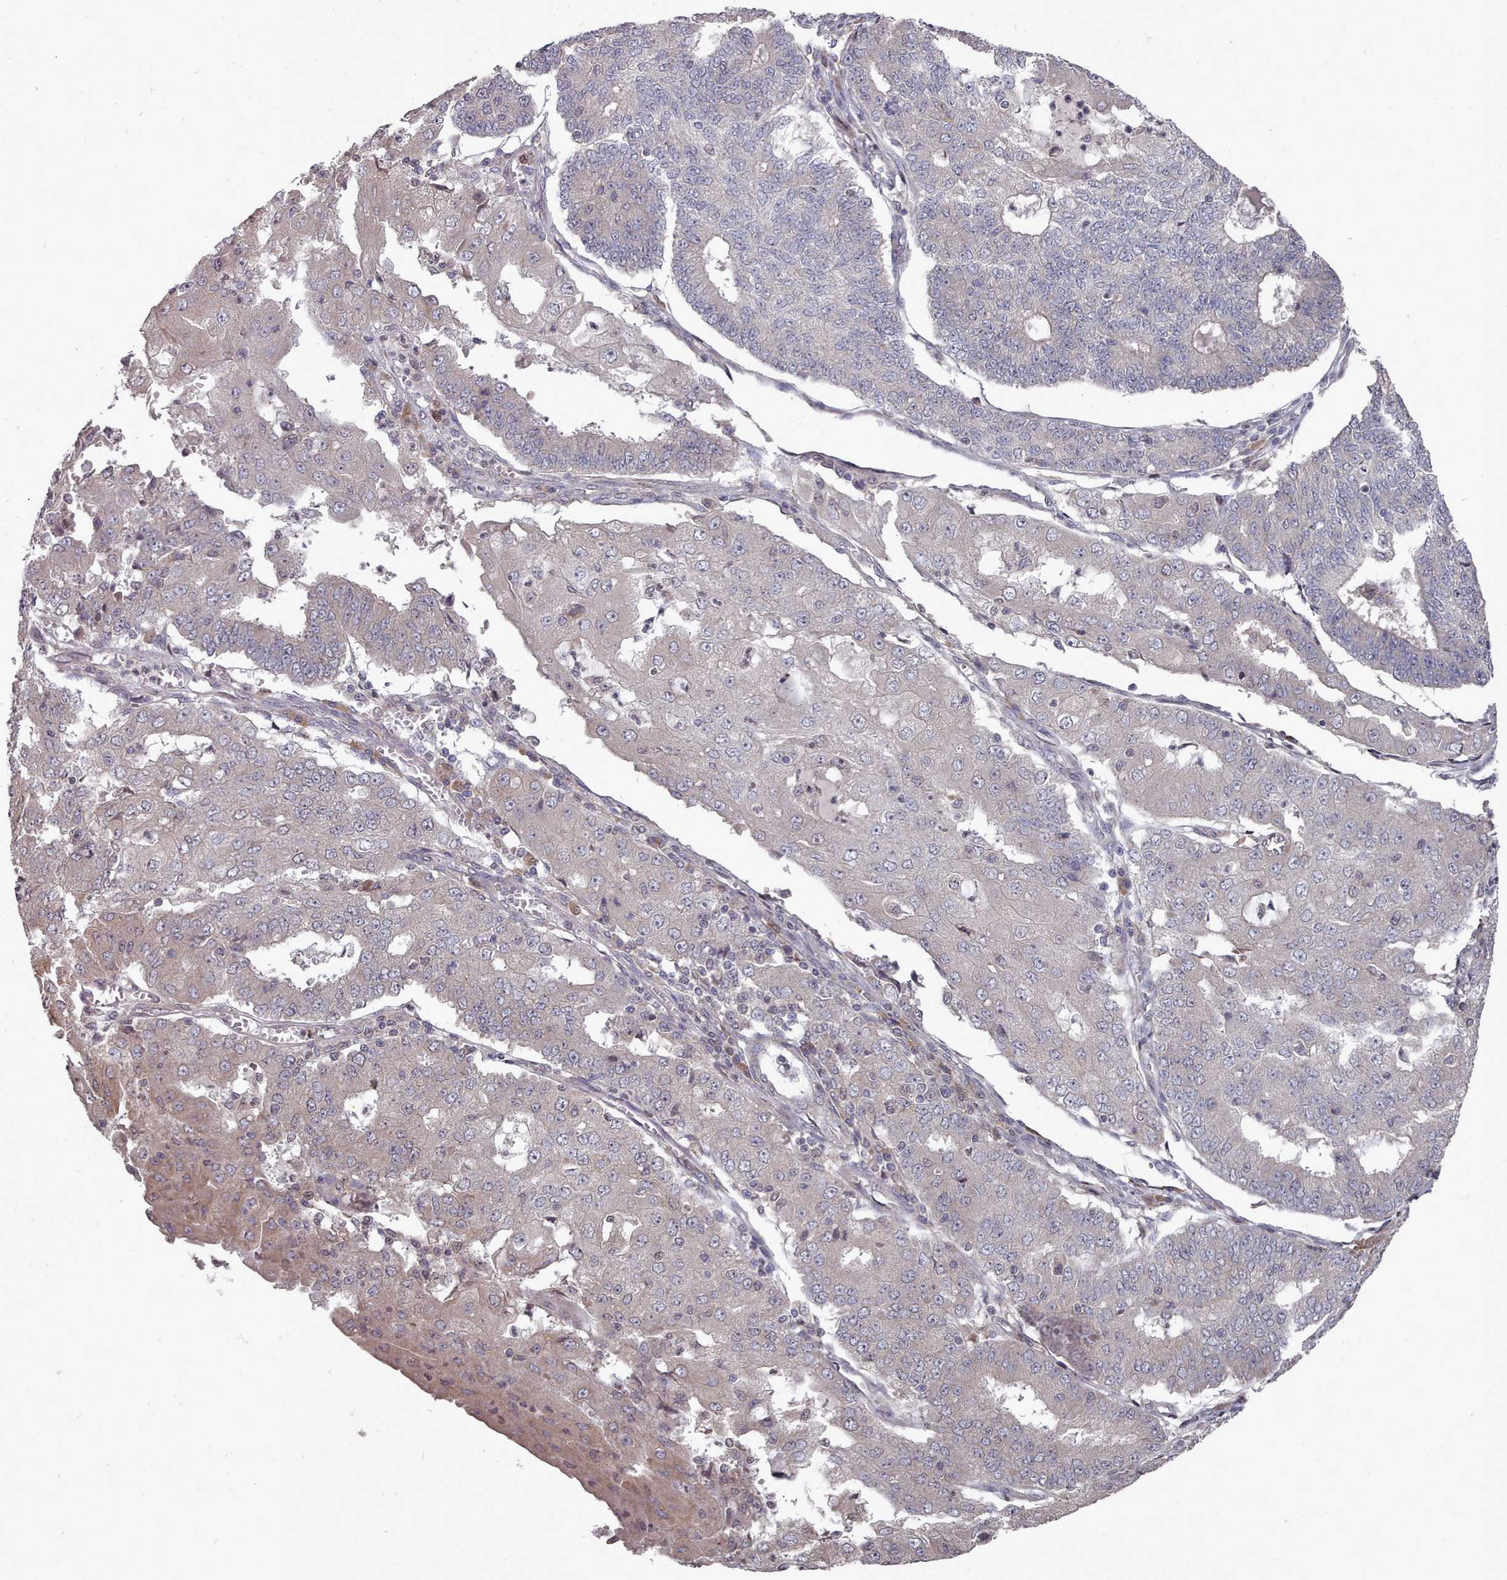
{"staining": {"intensity": "negative", "quantity": "none", "location": "none"}, "tissue": "endometrial cancer", "cell_type": "Tumor cells", "image_type": "cancer", "snomed": [{"axis": "morphology", "description": "Adenocarcinoma, NOS"}, {"axis": "topography", "description": "Endometrium"}], "caption": "Human endometrial adenocarcinoma stained for a protein using immunohistochemistry (IHC) reveals no positivity in tumor cells.", "gene": "ACKR3", "patient": {"sex": "female", "age": 56}}